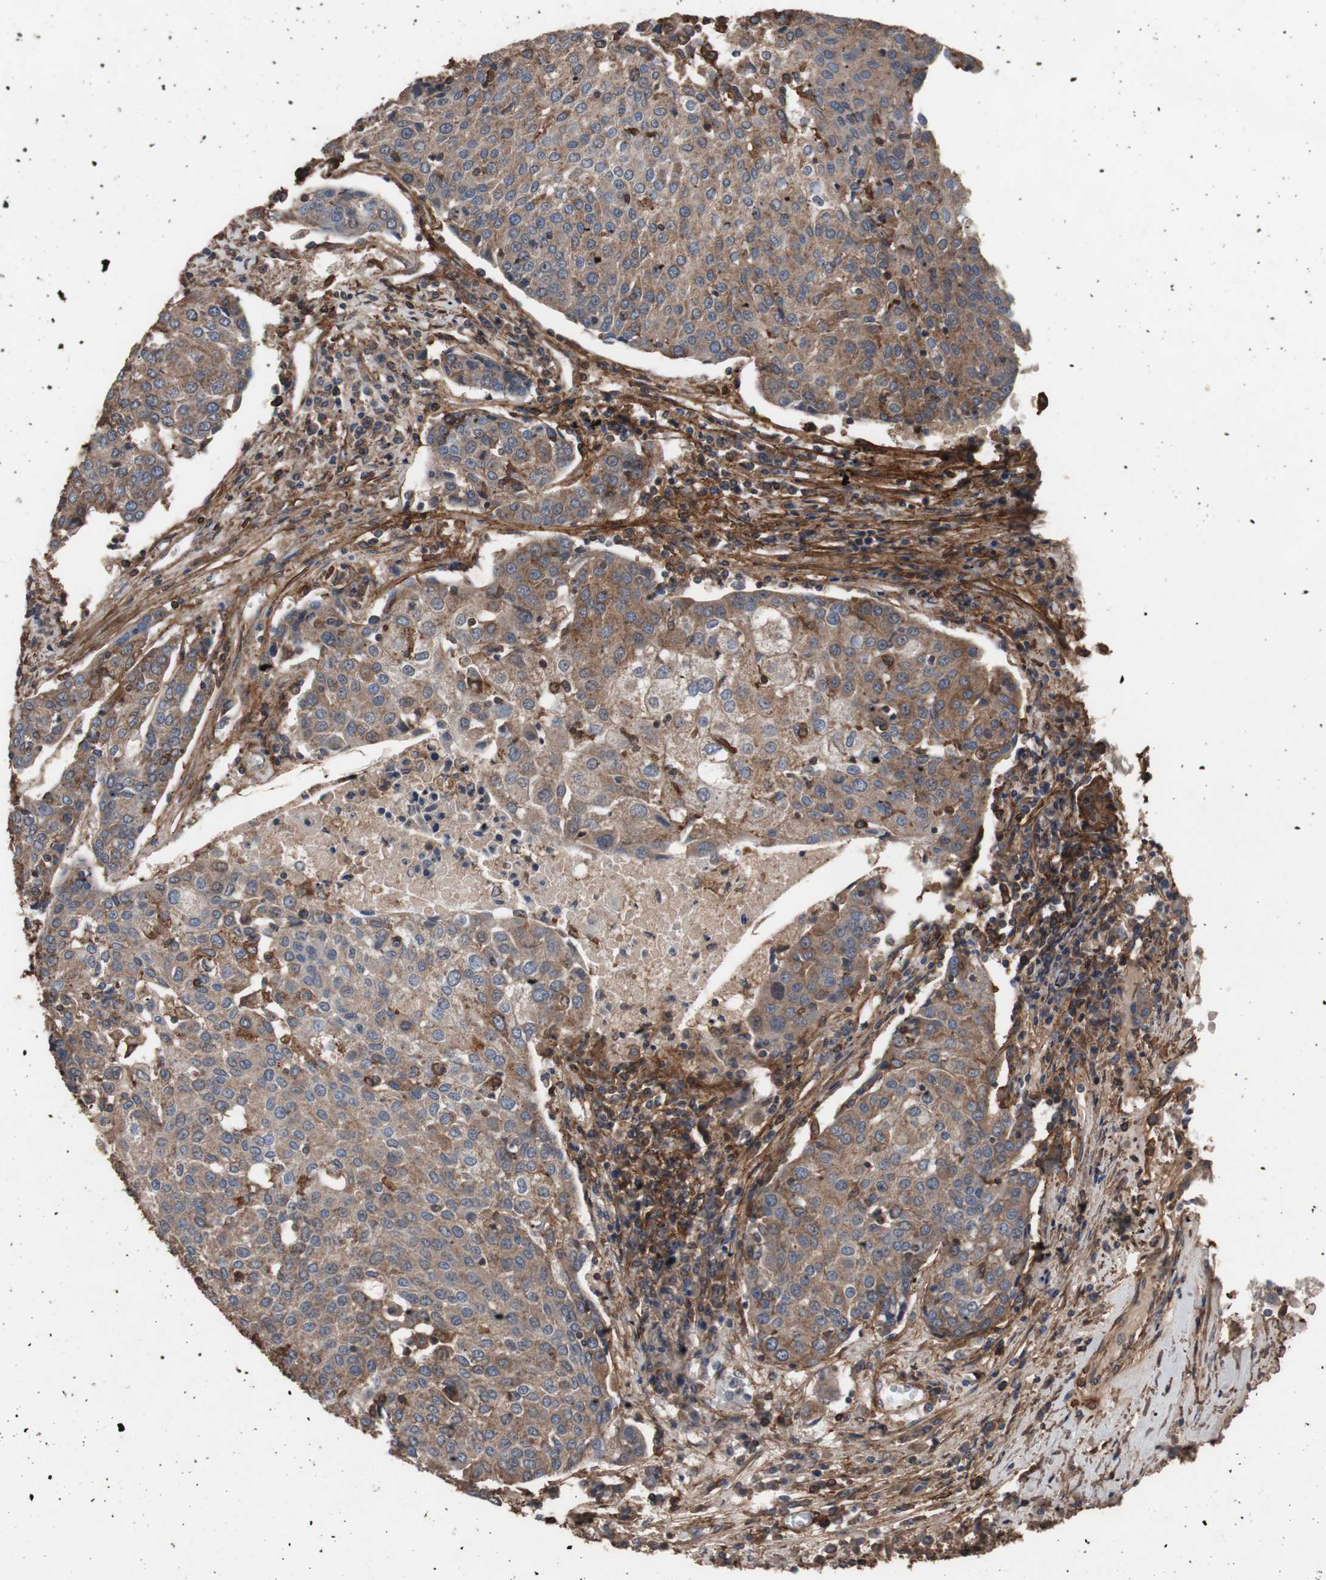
{"staining": {"intensity": "moderate", "quantity": ">75%", "location": "cytoplasmic/membranous"}, "tissue": "urothelial cancer", "cell_type": "Tumor cells", "image_type": "cancer", "snomed": [{"axis": "morphology", "description": "Urothelial carcinoma, High grade"}, {"axis": "topography", "description": "Urinary bladder"}], "caption": "IHC staining of urothelial carcinoma (high-grade), which reveals medium levels of moderate cytoplasmic/membranous staining in approximately >75% of tumor cells indicating moderate cytoplasmic/membranous protein positivity. The staining was performed using DAB (3,3'-diaminobenzidine) (brown) for protein detection and nuclei were counterstained in hematoxylin (blue).", "gene": "COL6A2", "patient": {"sex": "female", "age": 85}}